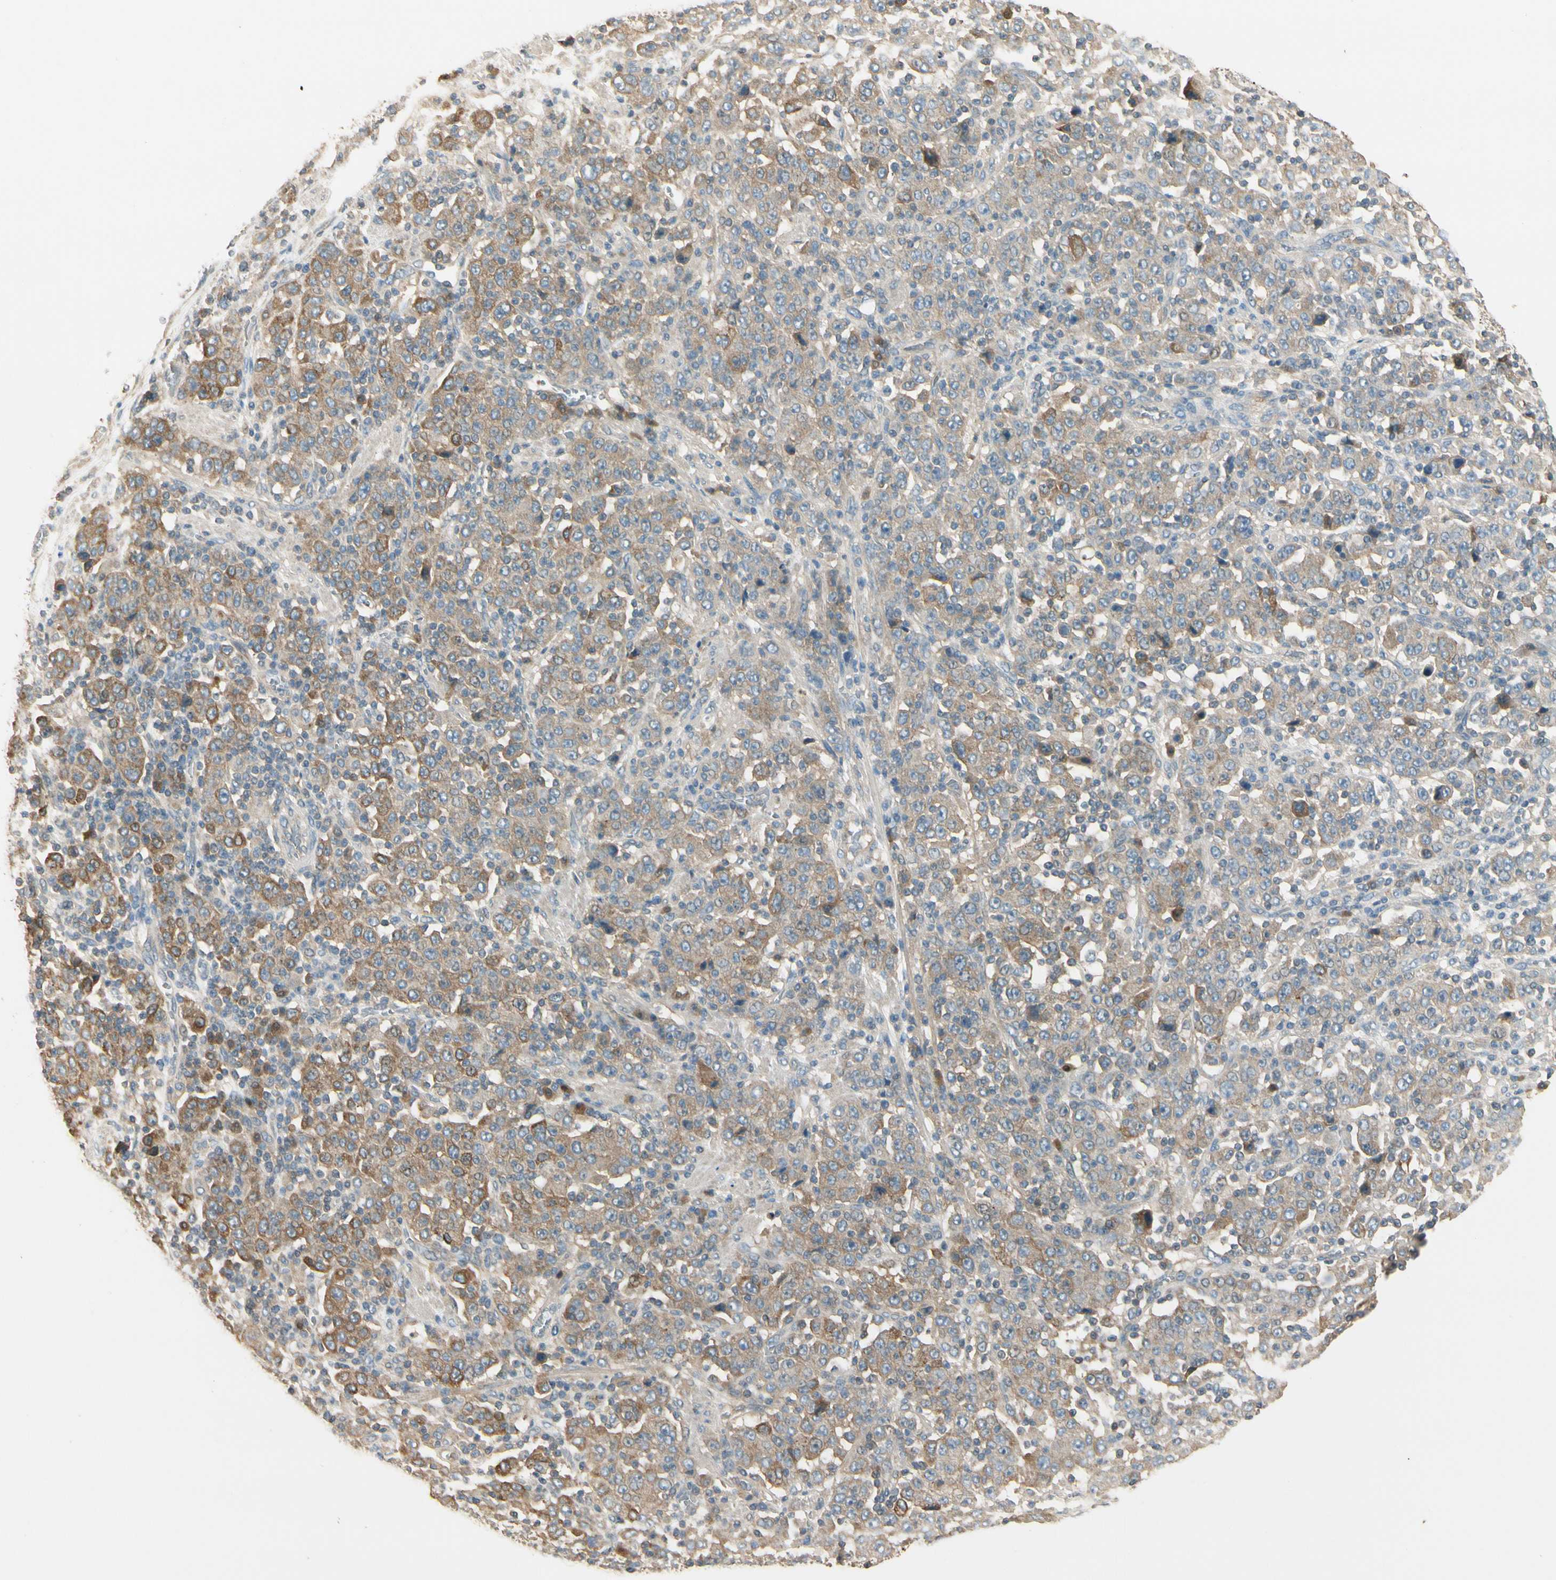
{"staining": {"intensity": "weak", "quantity": ">75%", "location": "cytoplasmic/membranous"}, "tissue": "stomach cancer", "cell_type": "Tumor cells", "image_type": "cancer", "snomed": [{"axis": "morphology", "description": "Normal tissue, NOS"}, {"axis": "morphology", "description": "Adenocarcinoma, NOS"}, {"axis": "topography", "description": "Stomach, upper"}, {"axis": "topography", "description": "Stomach"}], "caption": "Weak cytoplasmic/membranous staining for a protein is appreciated in approximately >75% of tumor cells of stomach adenocarcinoma using immunohistochemistry.", "gene": "PLXNA1", "patient": {"sex": "male", "age": 59}}